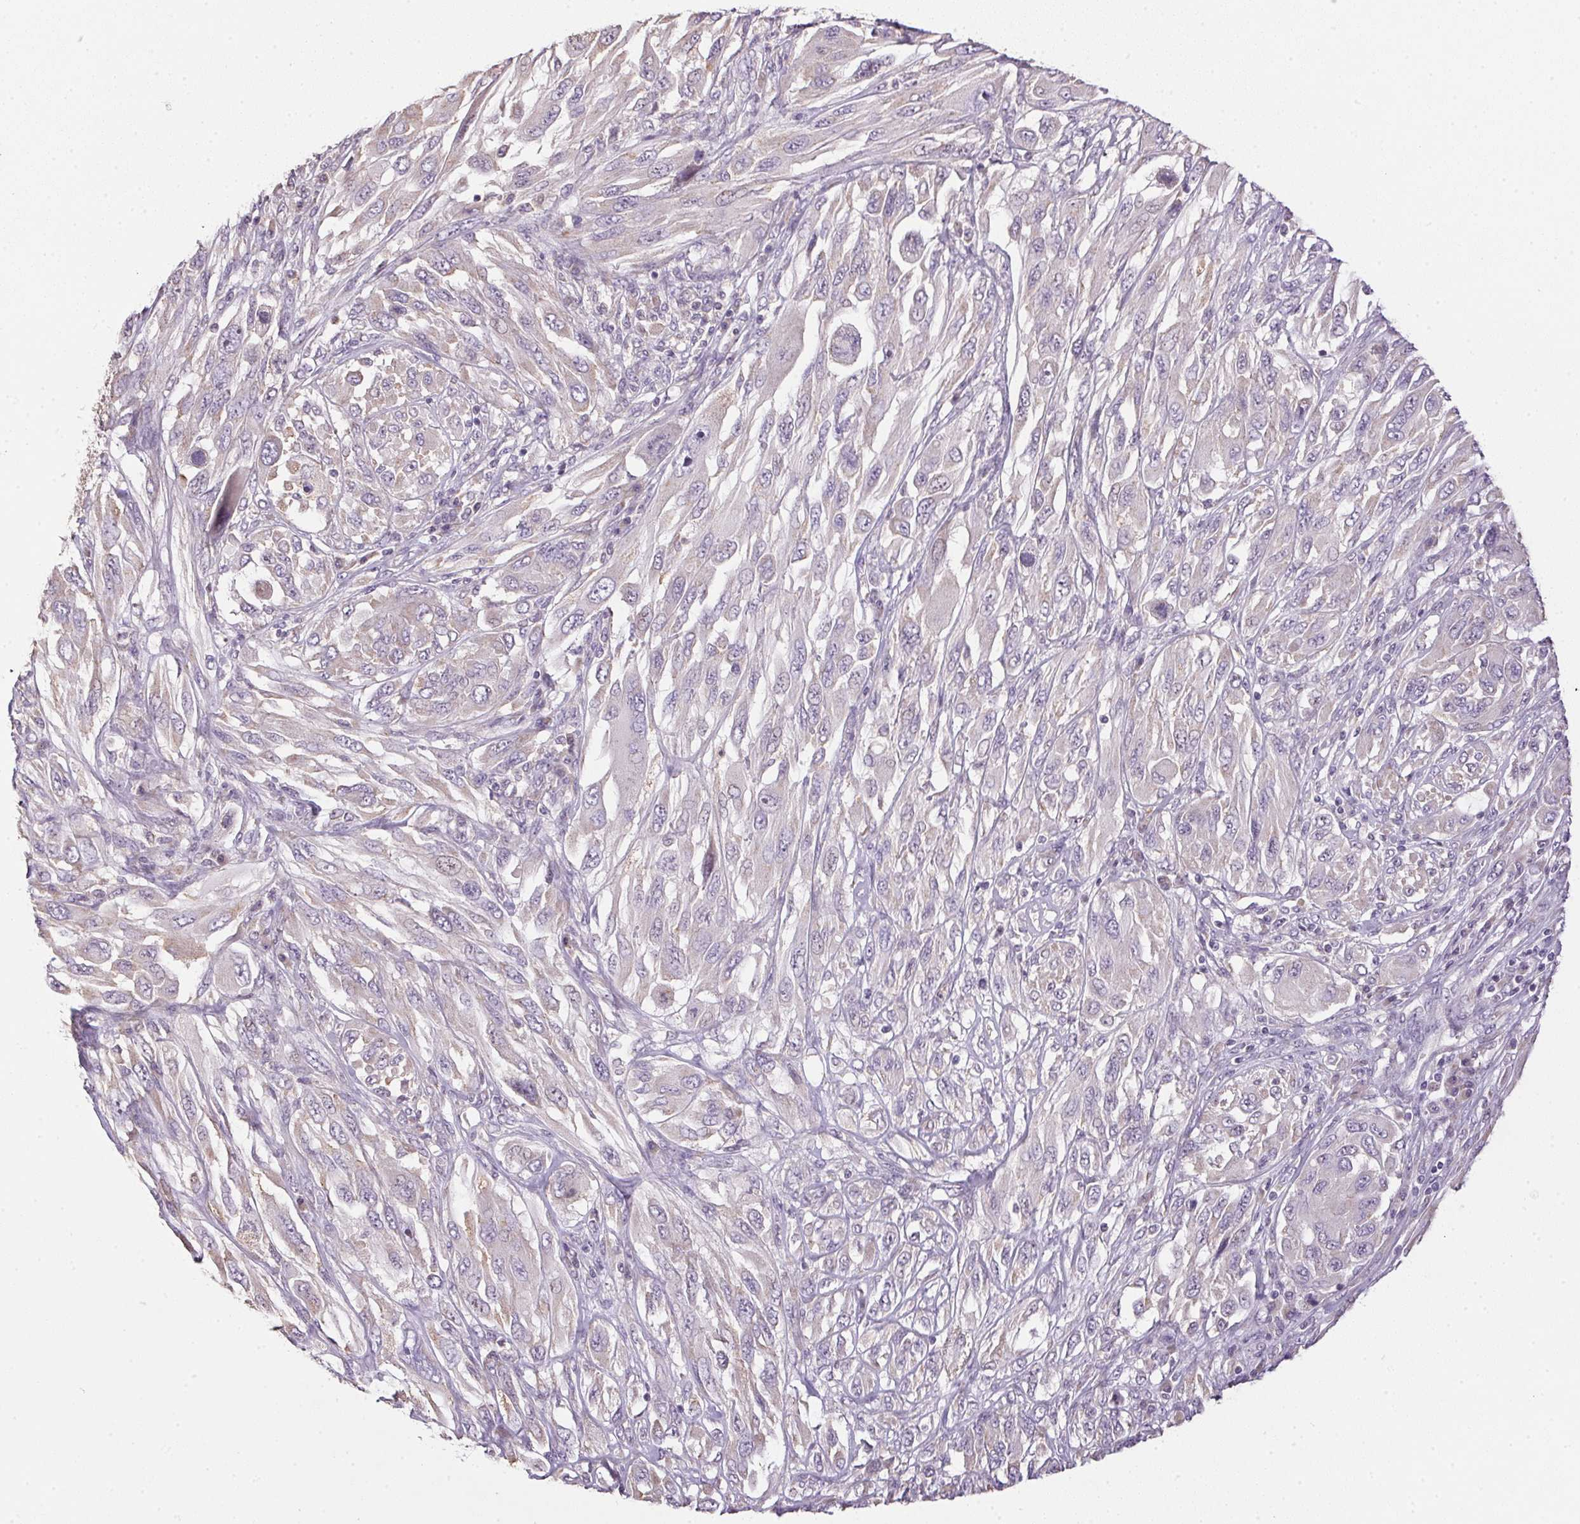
{"staining": {"intensity": "negative", "quantity": "none", "location": "none"}, "tissue": "melanoma", "cell_type": "Tumor cells", "image_type": "cancer", "snomed": [{"axis": "morphology", "description": "Malignant melanoma, NOS"}, {"axis": "topography", "description": "Skin"}], "caption": "This is an IHC micrograph of malignant melanoma. There is no expression in tumor cells.", "gene": "SPACA9", "patient": {"sex": "female", "age": 91}}